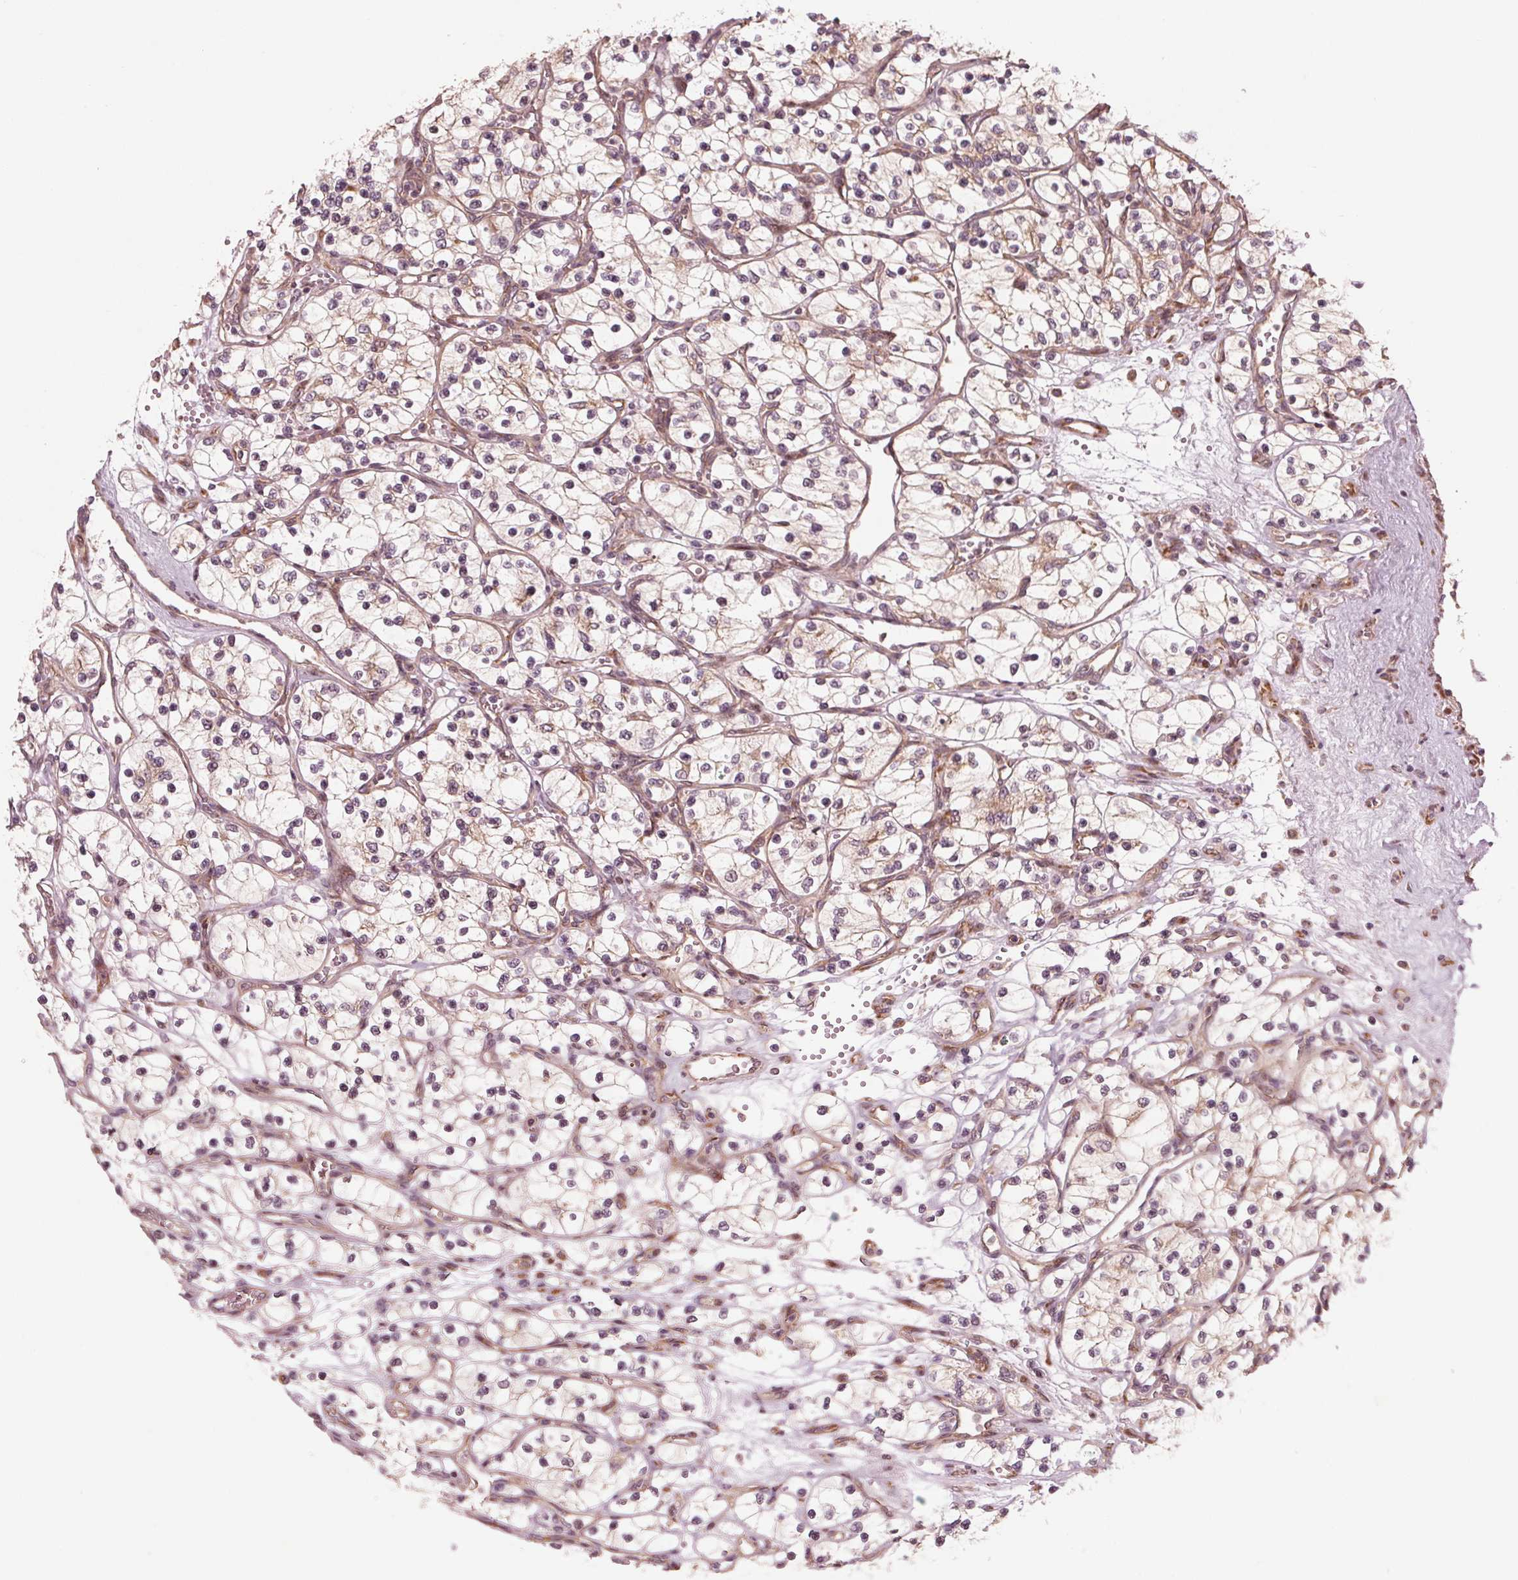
{"staining": {"intensity": "weak", "quantity": "25%-75%", "location": "cytoplasmic/membranous"}, "tissue": "renal cancer", "cell_type": "Tumor cells", "image_type": "cancer", "snomed": [{"axis": "morphology", "description": "Adenocarcinoma, NOS"}, {"axis": "topography", "description": "Kidney"}], "caption": "DAB (3,3'-diaminobenzidine) immunohistochemical staining of human renal cancer shows weak cytoplasmic/membranous protein staining in approximately 25%-75% of tumor cells. The protein of interest is shown in brown color, while the nuclei are stained blue.", "gene": "CMIP", "patient": {"sex": "female", "age": 69}}